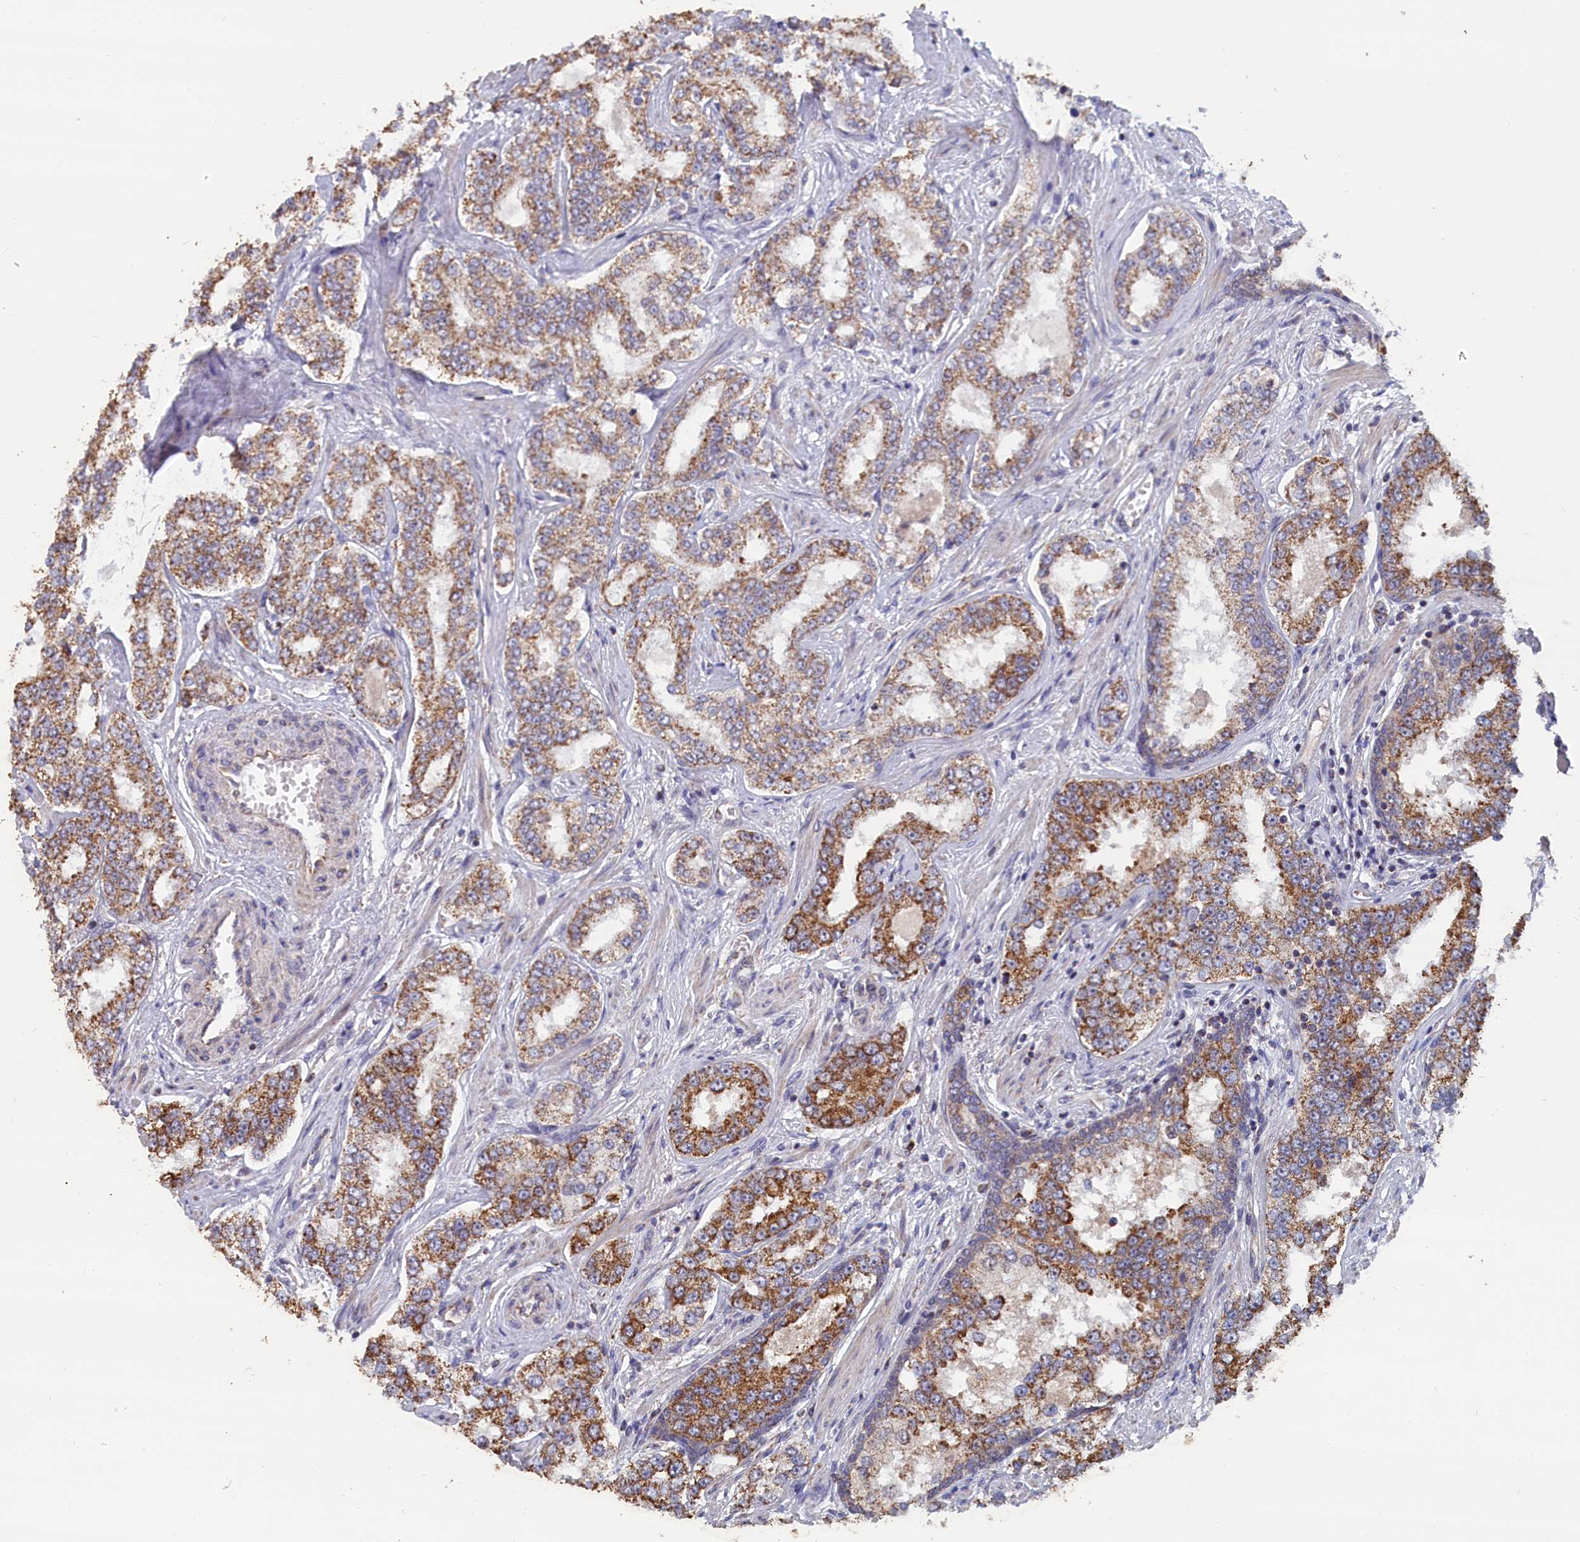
{"staining": {"intensity": "moderate", "quantity": "25%-75%", "location": "cytoplasmic/membranous"}, "tissue": "prostate cancer", "cell_type": "Tumor cells", "image_type": "cancer", "snomed": [{"axis": "morphology", "description": "Normal tissue, NOS"}, {"axis": "morphology", "description": "Adenocarcinoma, High grade"}, {"axis": "topography", "description": "Prostate"}], "caption": "Human prostate cancer stained for a protein (brown) demonstrates moderate cytoplasmic/membranous positive staining in about 25%-75% of tumor cells.", "gene": "ZNF816", "patient": {"sex": "male", "age": 83}}